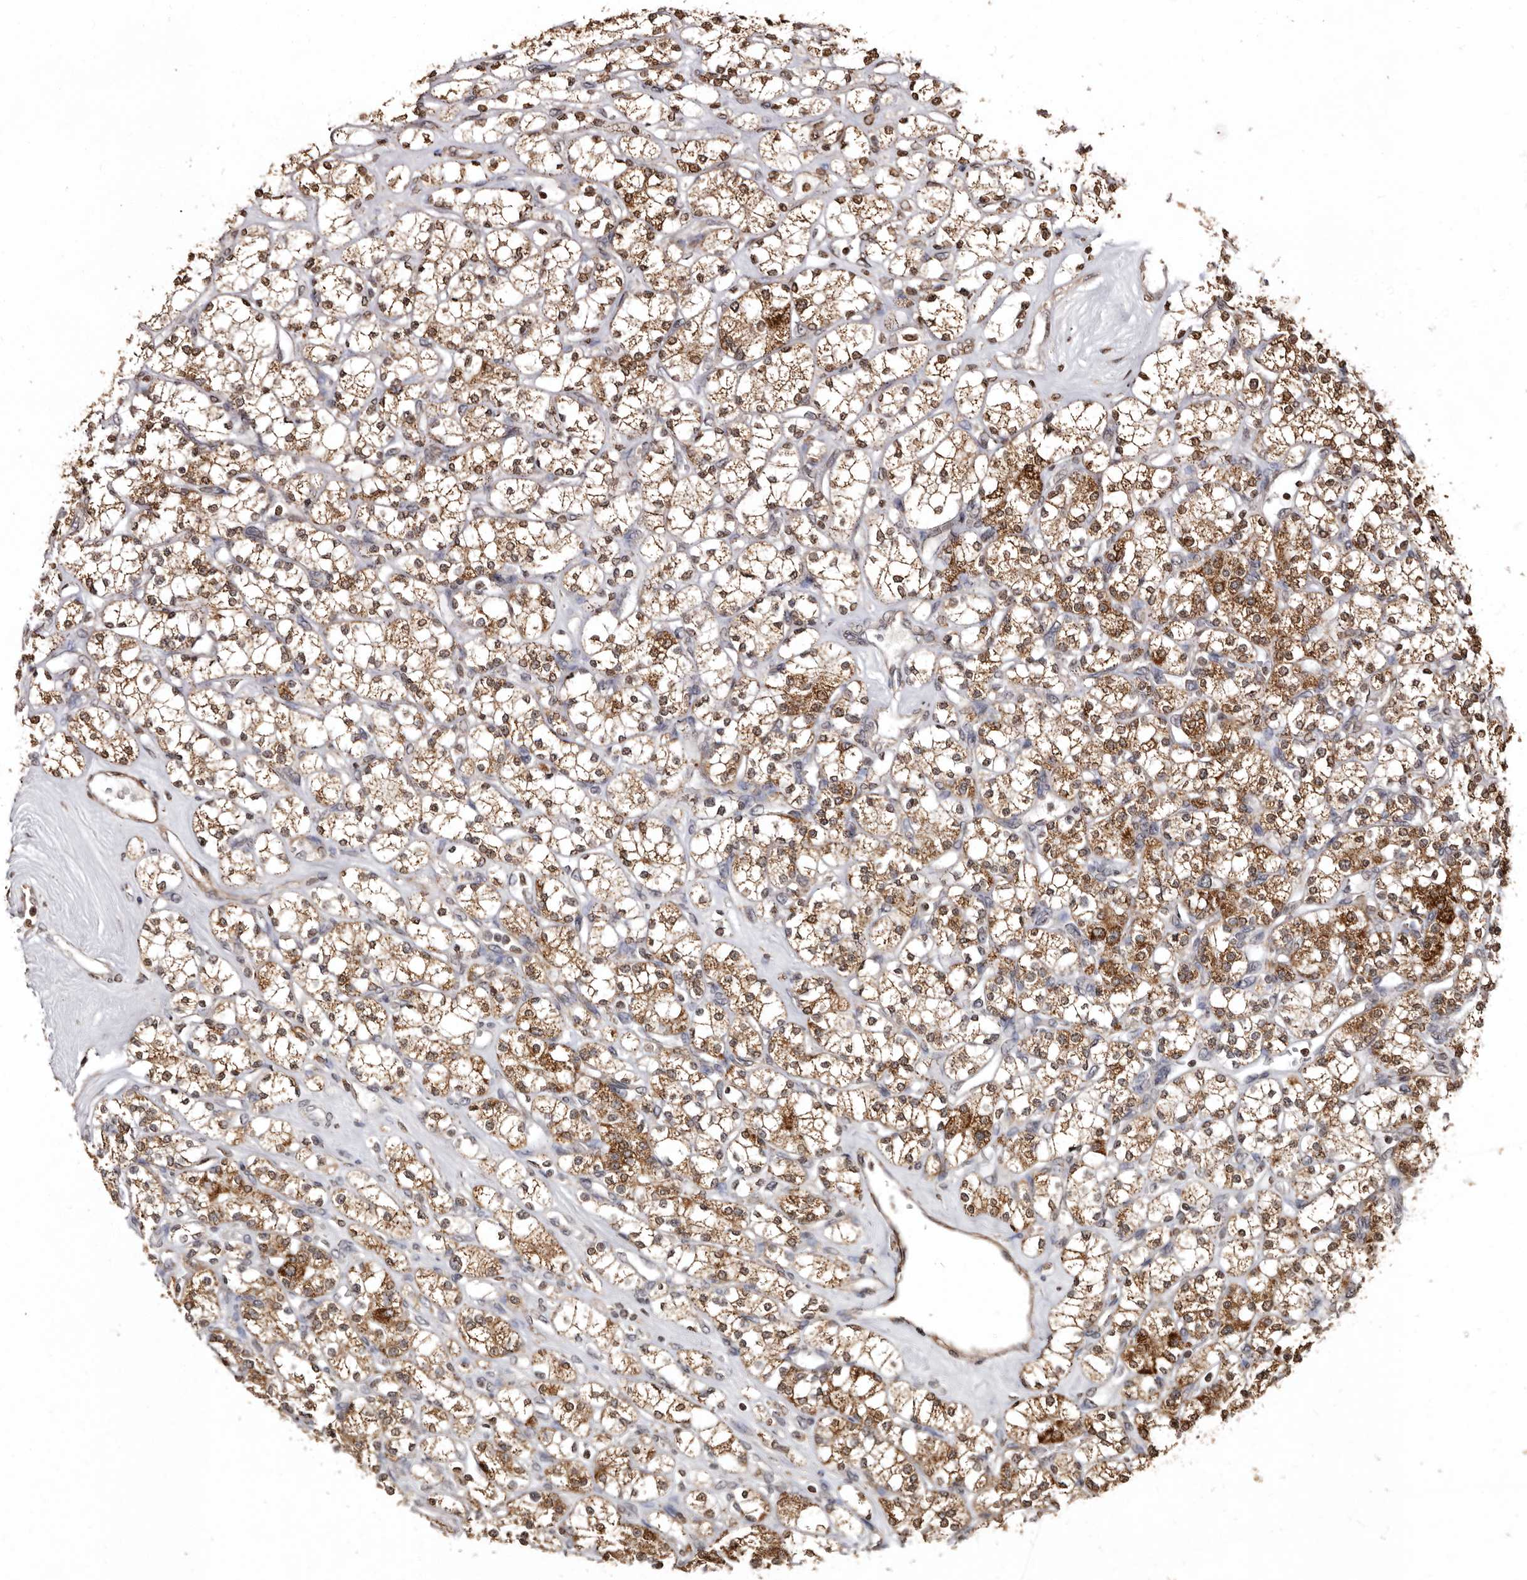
{"staining": {"intensity": "moderate", "quantity": ">75%", "location": "cytoplasmic/membranous"}, "tissue": "renal cancer", "cell_type": "Tumor cells", "image_type": "cancer", "snomed": [{"axis": "morphology", "description": "Adenocarcinoma, NOS"}, {"axis": "topography", "description": "Kidney"}], "caption": "Moderate cytoplasmic/membranous positivity is identified in about >75% of tumor cells in renal cancer (adenocarcinoma). The staining was performed using DAB (3,3'-diaminobenzidine) to visualize the protein expression in brown, while the nuclei were stained in blue with hematoxylin (Magnification: 20x).", "gene": "CCDC190", "patient": {"sex": "male", "age": 77}}